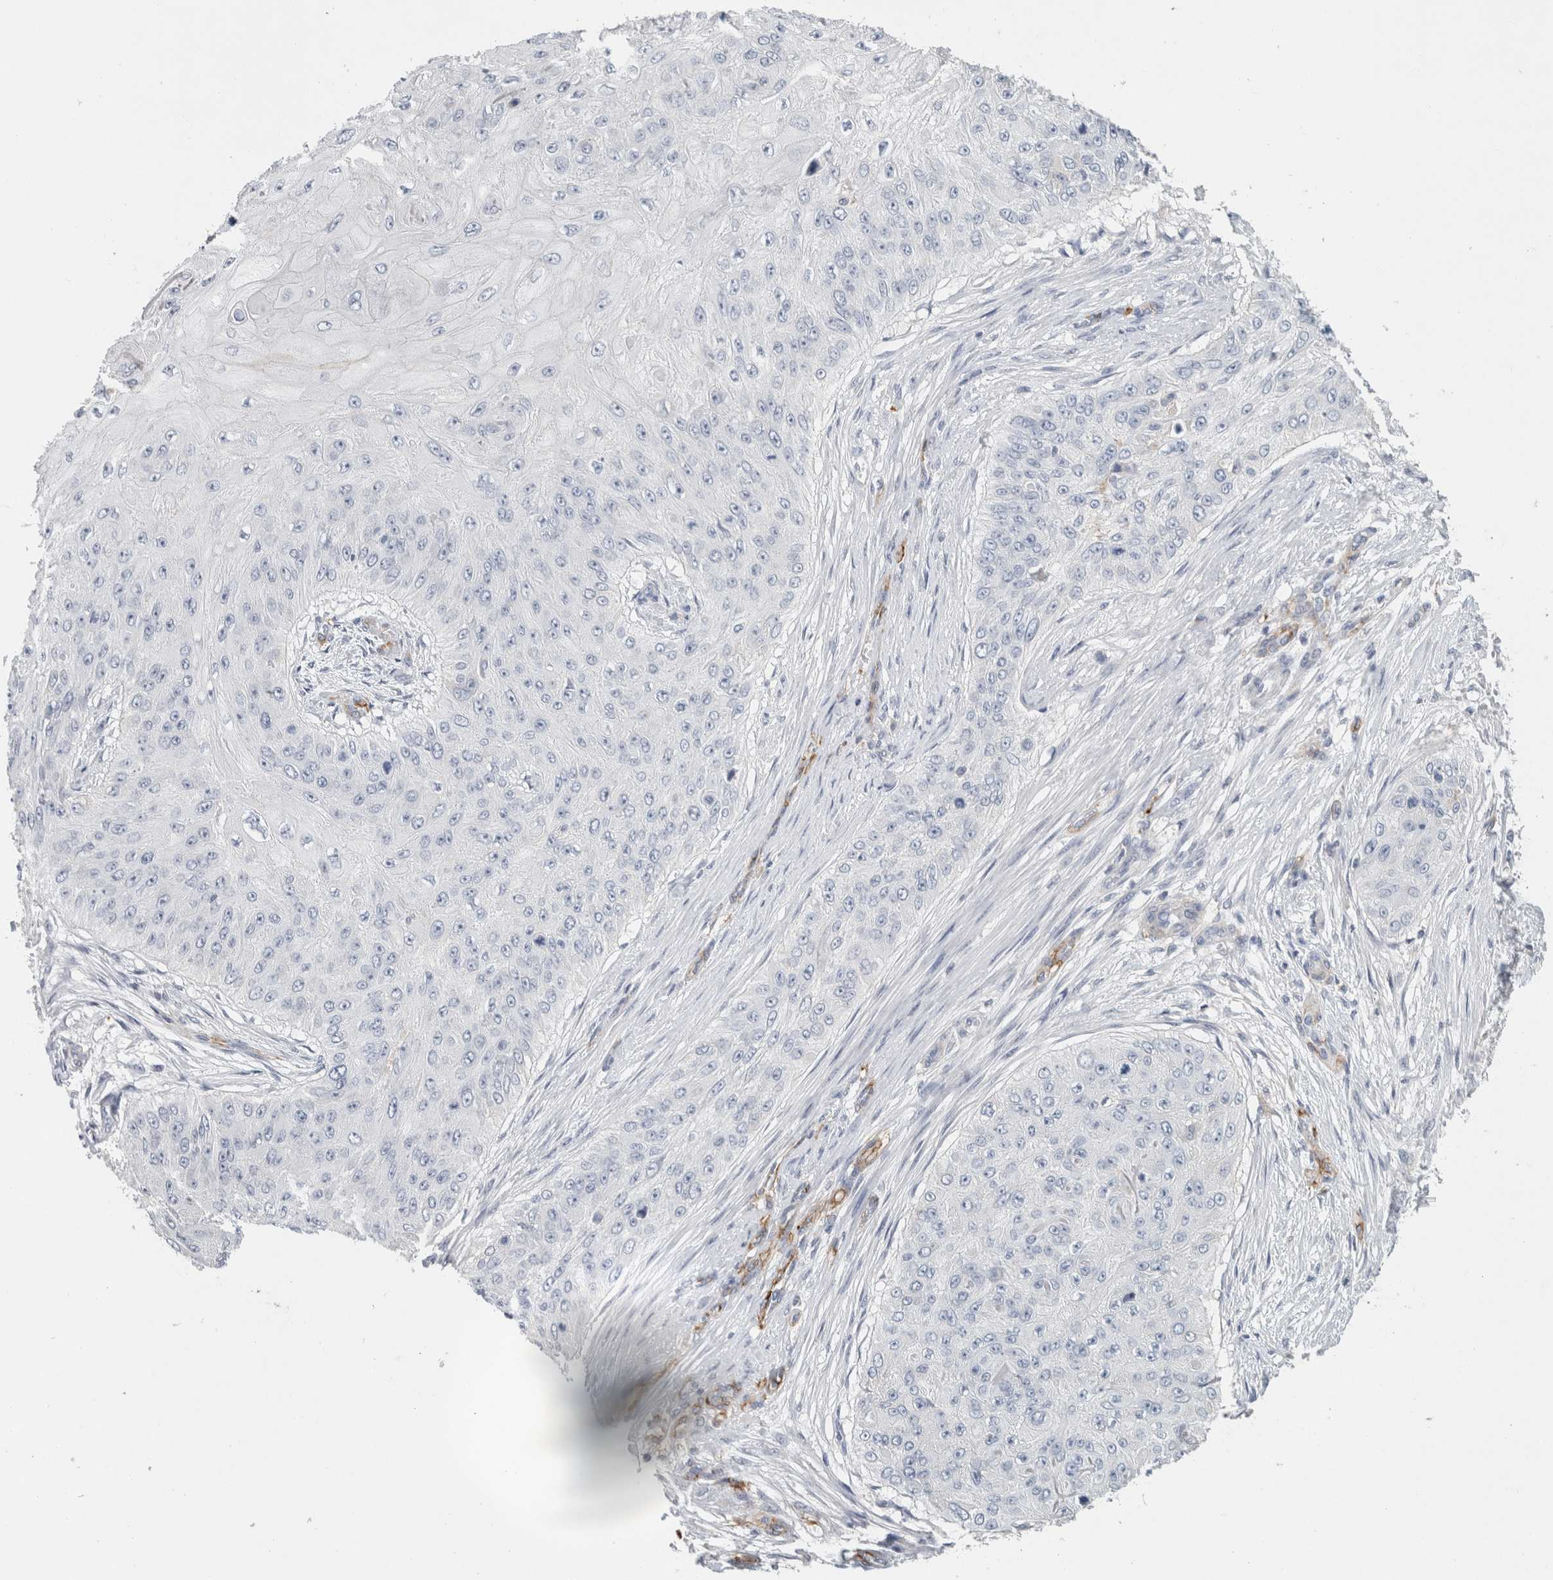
{"staining": {"intensity": "negative", "quantity": "none", "location": "none"}, "tissue": "skin cancer", "cell_type": "Tumor cells", "image_type": "cancer", "snomed": [{"axis": "morphology", "description": "Squamous cell carcinoma, NOS"}, {"axis": "topography", "description": "Skin"}], "caption": "Immunohistochemistry of skin squamous cell carcinoma reveals no expression in tumor cells.", "gene": "CD36", "patient": {"sex": "female", "age": 80}}